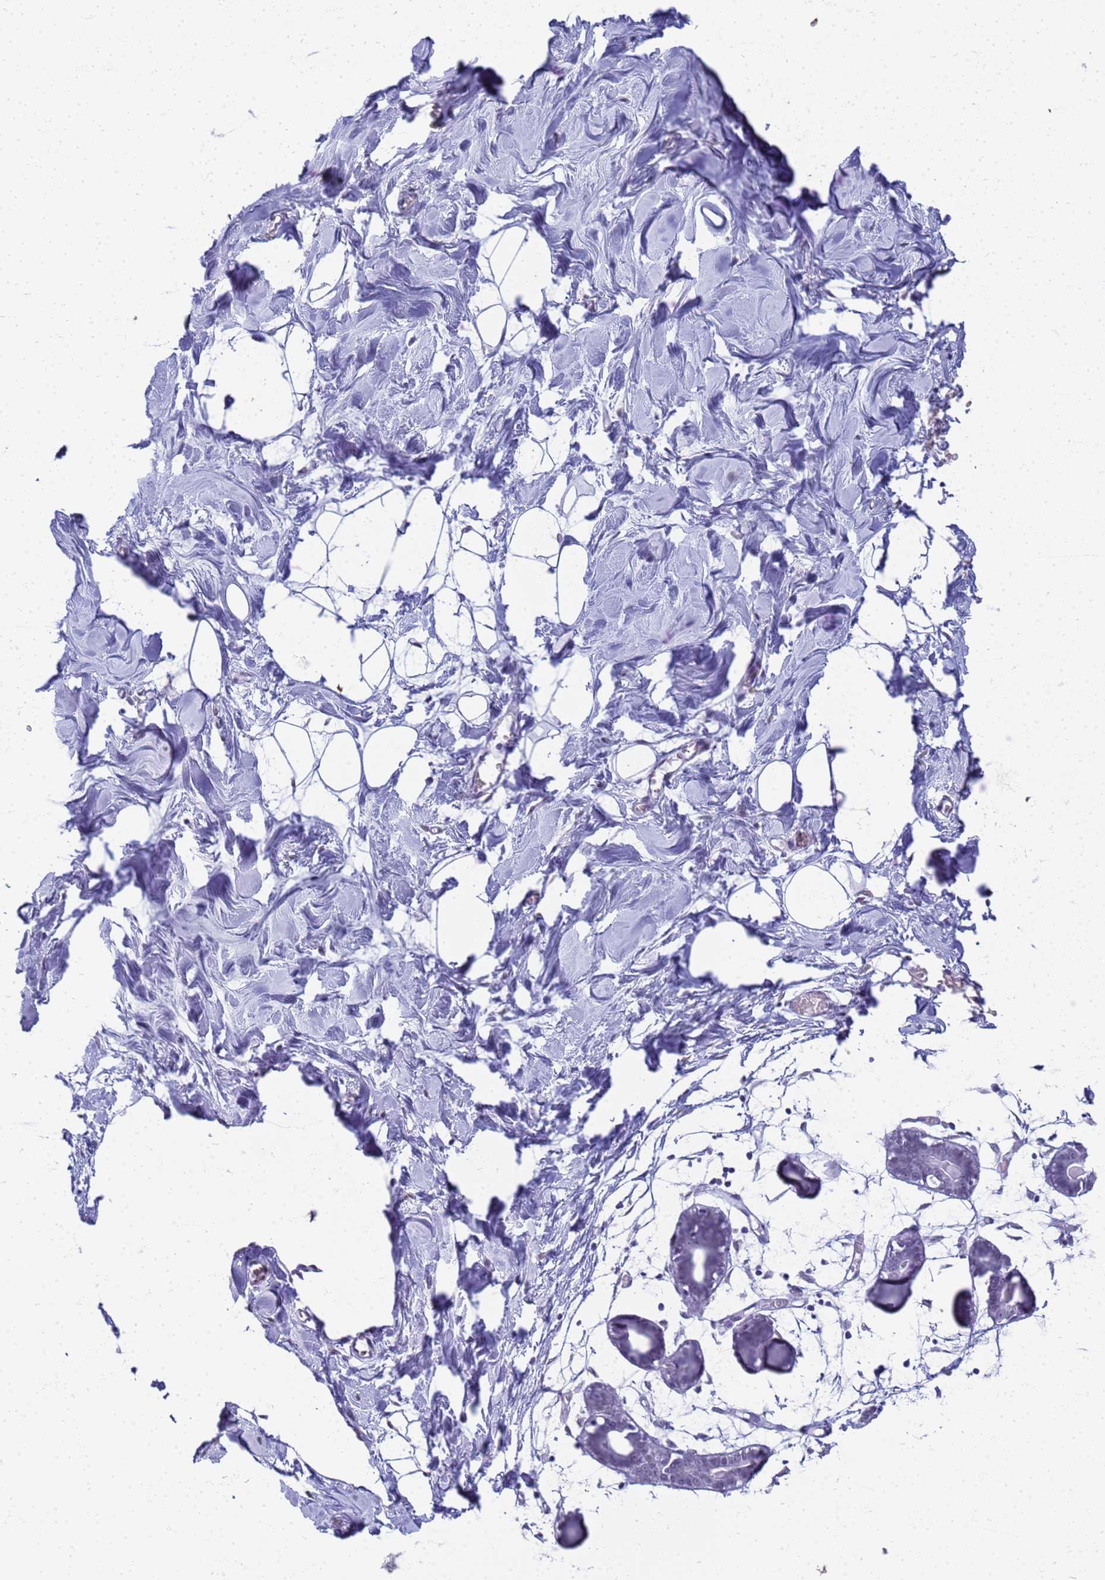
{"staining": {"intensity": "negative", "quantity": "none", "location": "none"}, "tissue": "breast", "cell_type": "Adipocytes", "image_type": "normal", "snomed": [{"axis": "morphology", "description": "Normal tissue, NOS"}, {"axis": "topography", "description": "Breast"}], "caption": "An image of breast stained for a protein exhibits no brown staining in adipocytes. Brightfield microscopy of immunohistochemistry stained with DAB (brown) and hematoxylin (blue), captured at high magnification.", "gene": "SLC7A9", "patient": {"sex": "female", "age": 27}}